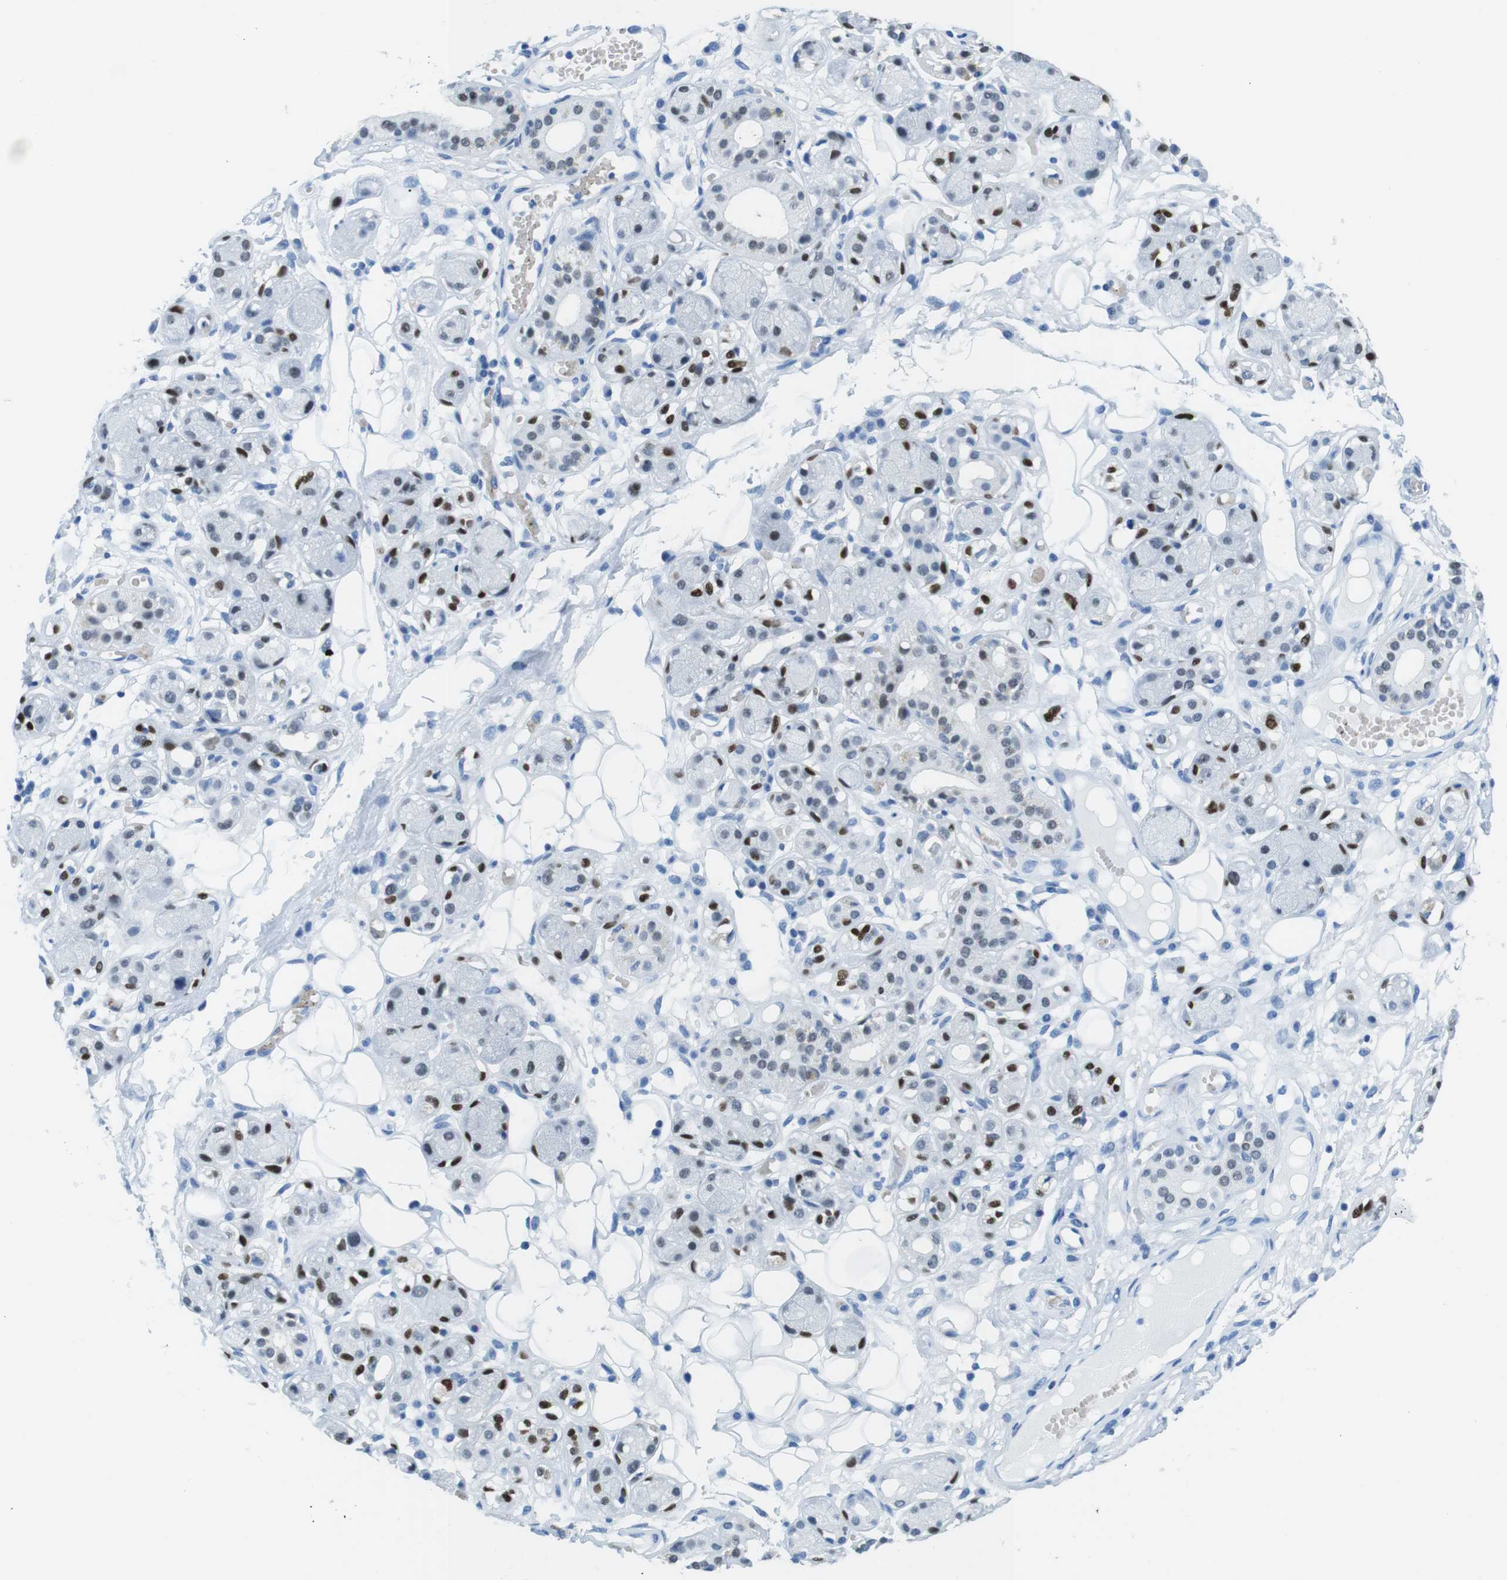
{"staining": {"intensity": "negative", "quantity": "none", "location": "none"}, "tissue": "adipose tissue", "cell_type": "Adipocytes", "image_type": "normal", "snomed": [{"axis": "morphology", "description": "Normal tissue, NOS"}, {"axis": "morphology", "description": "Inflammation, NOS"}, {"axis": "topography", "description": "Vascular tissue"}, {"axis": "topography", "description": "Salivary gland"}], "caption": "There is no significant expression in adipocytes of adipose tissue. (DAB (3,3'-diaminobenzidine) IHC with hematoxylin counter stain).", "gene": "TFAP2C", "patient": {"sex": "female", "age": 75}}